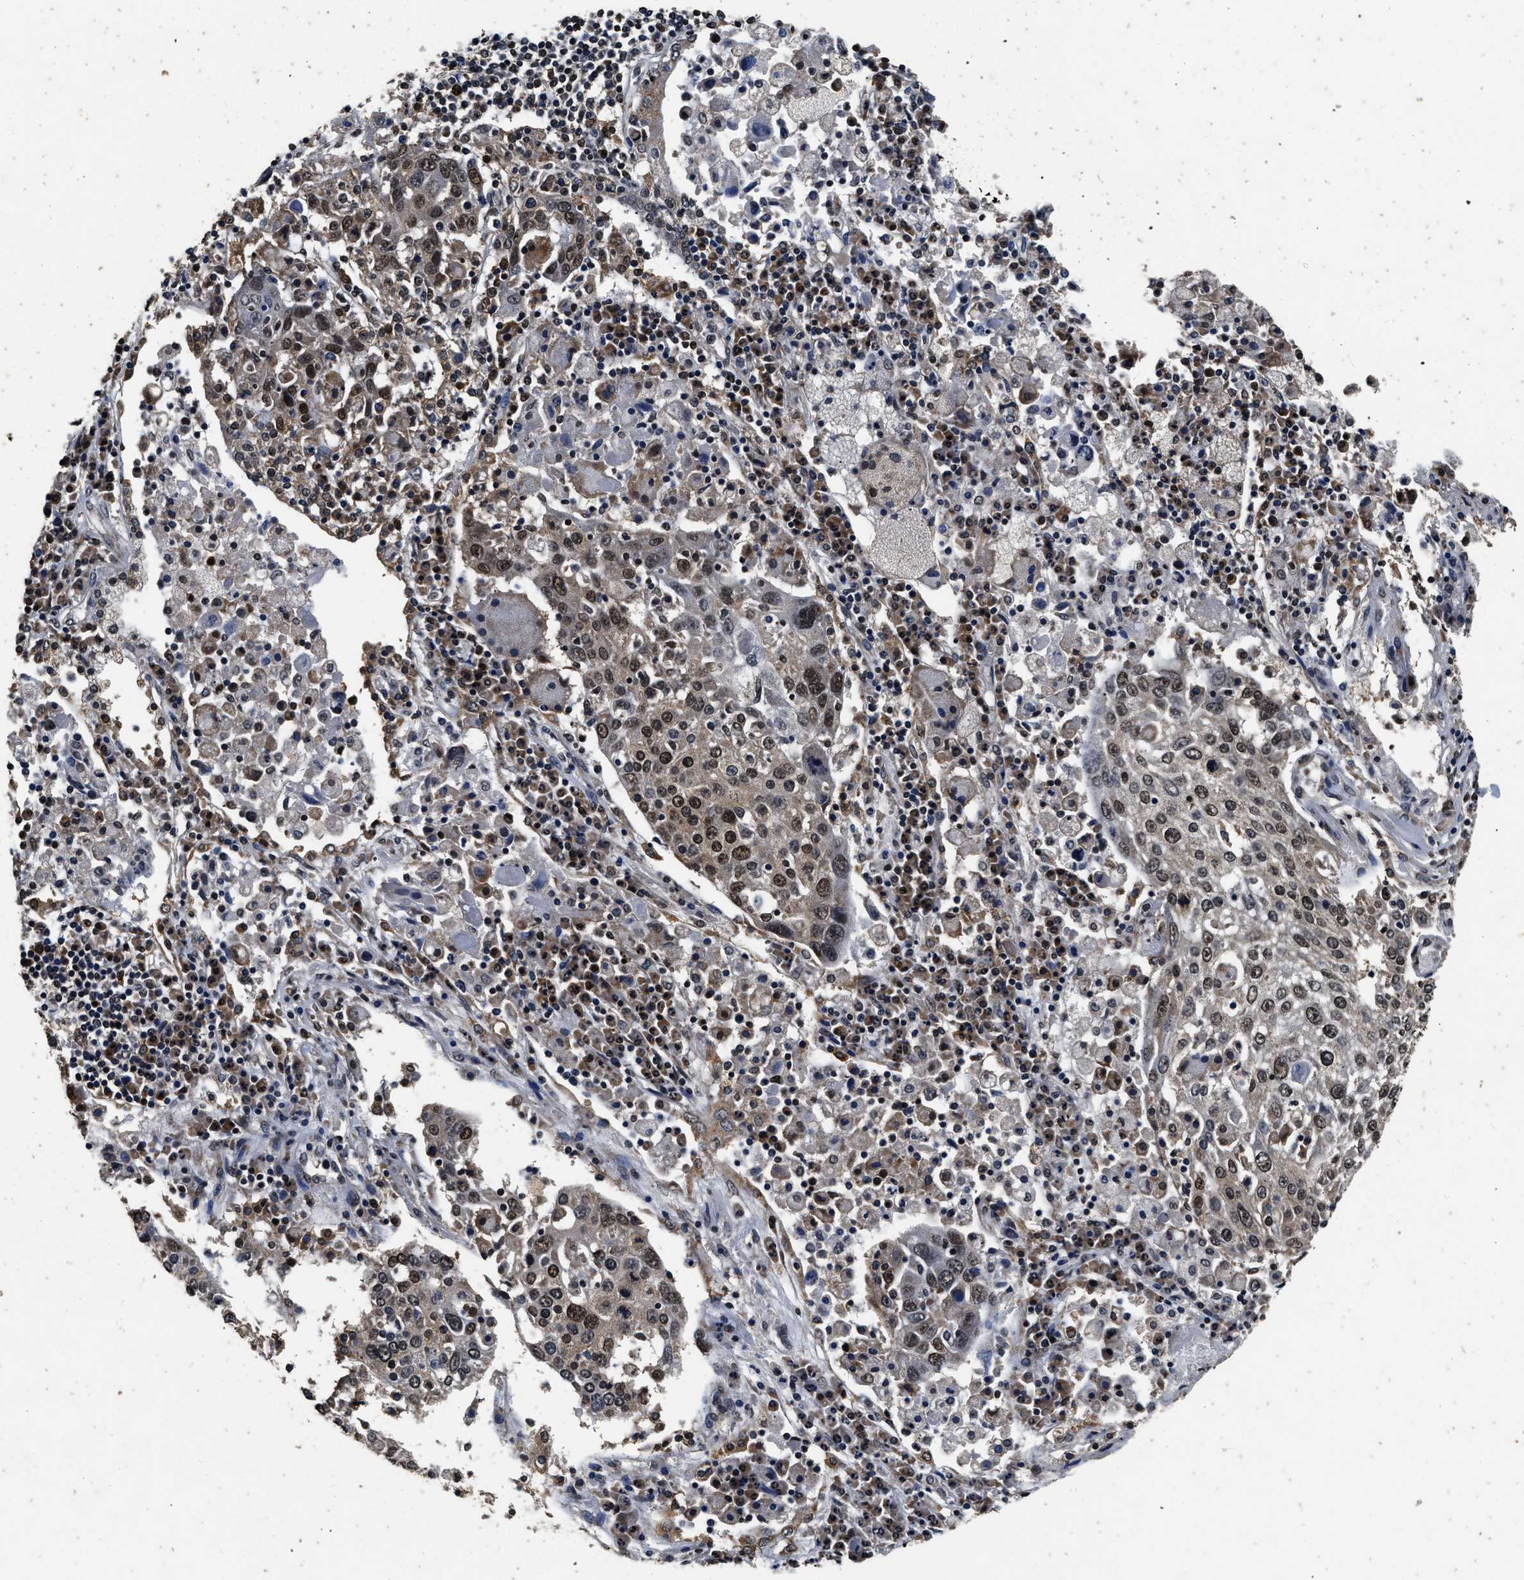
{"staining": {"intensity": "moderate", "quantity": ">75%", "location": "nuclear"}, "tissue": "lung cancer", "cell_type": "Tumor cells", "image_type": "cancer", "snomed": [{"axis": "morphology", "description": "Squamous cell carcinoma, NOS"}, {"axis": "topography", "description": "Lung"}], "caption": "A brown stain labels moderate nuclear expression of a protein in human lung cancer (squamous cell carcinoma) tumor cells.", "gene": "CSTF1", "patient": {"sex": "male", "age": 65}}